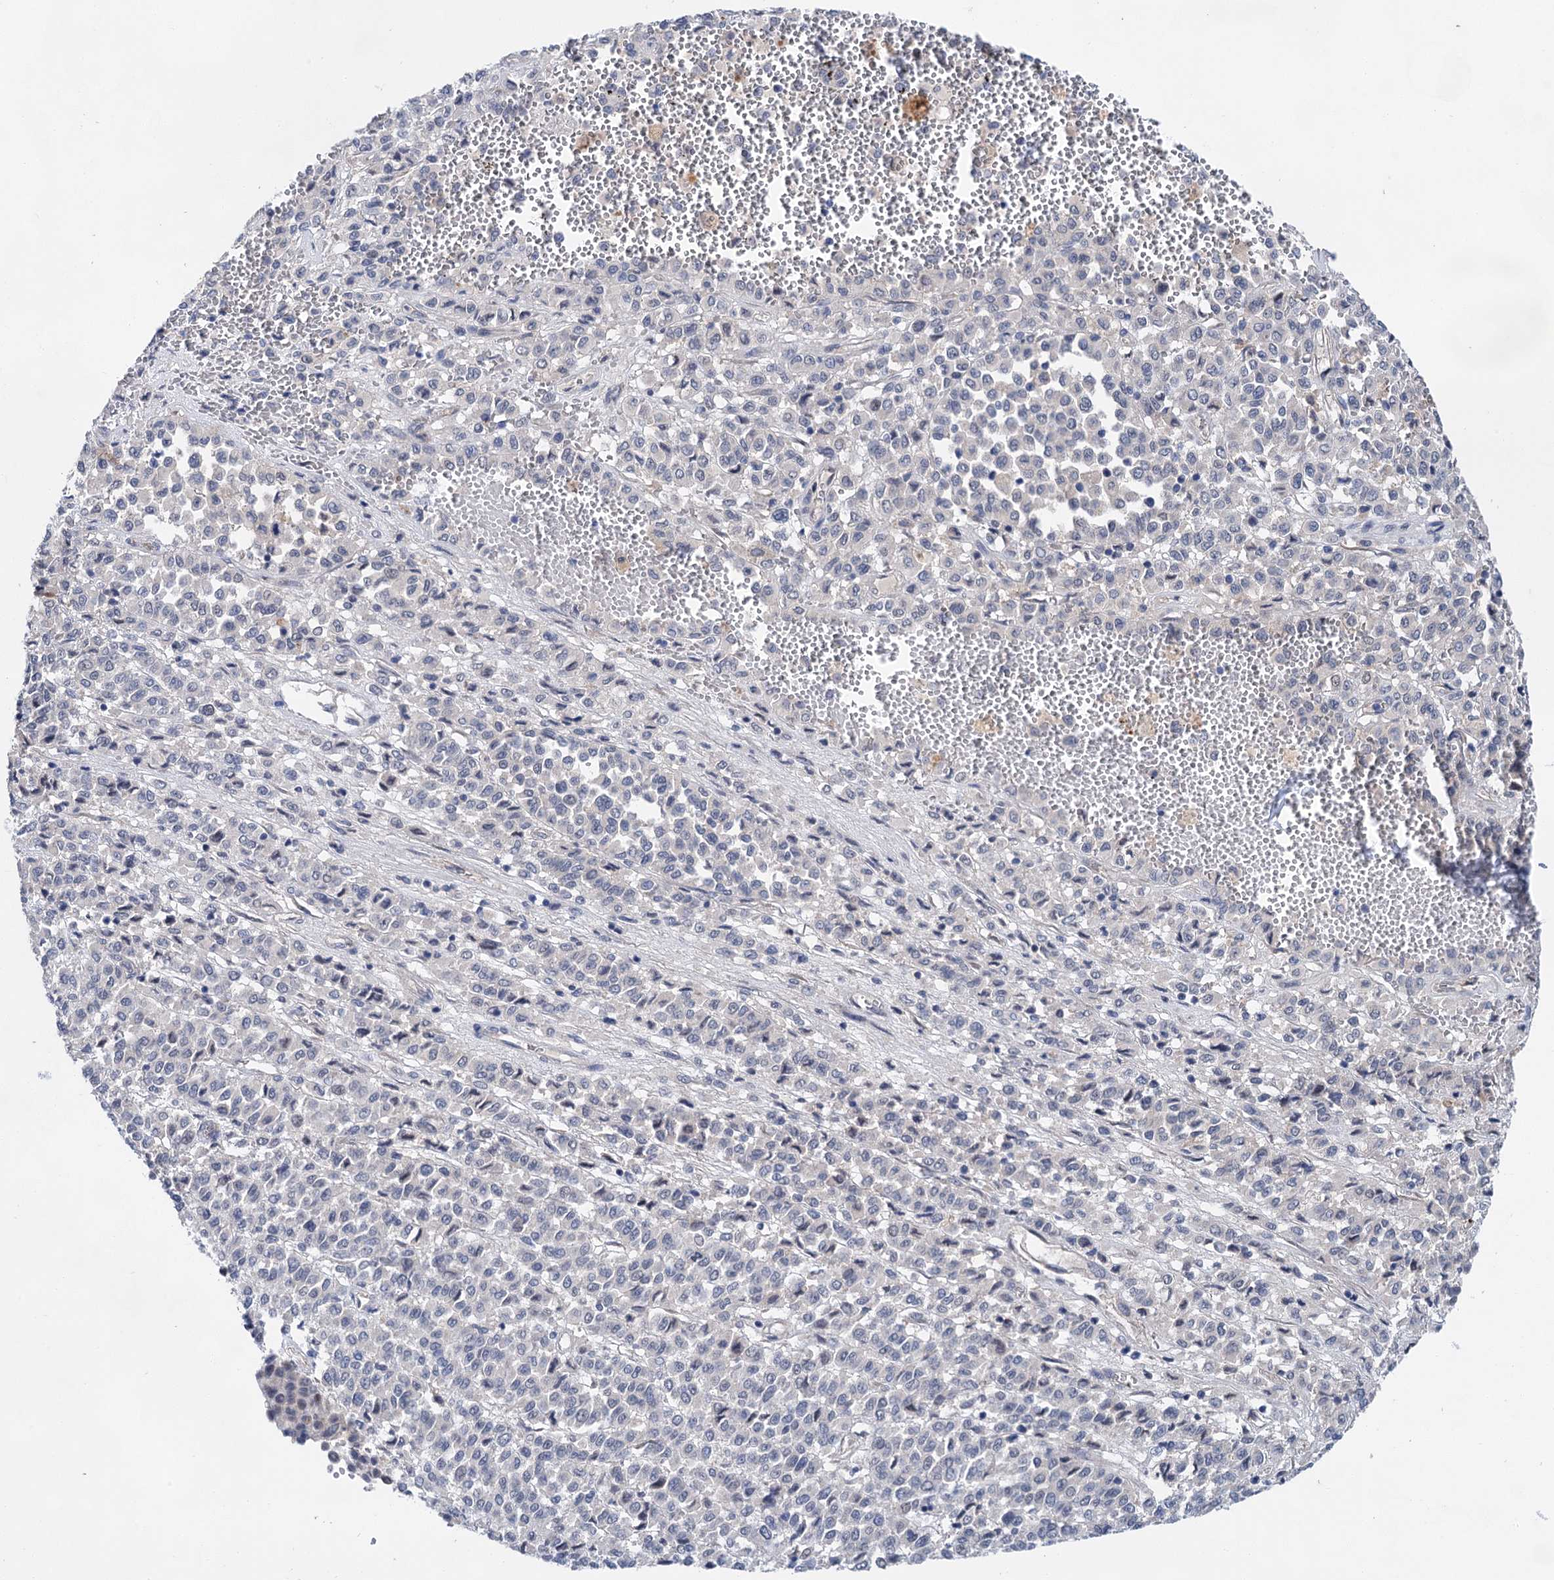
{"staining": {"intensity": "negative", "quantity": "none", "location": "none"}, "tissue": "melanoma", "cell_type": "Tumor cells", "image_type": "cancer", "snomed": [{"axis": "morphology", "description": "Malignant melanoma, Metastatic site"}, {"axis": "topography", "description": "Pancreas"}], "caption": "Human melanoma stained for a protein using IHC displays no positivity in tumor cells.", "gene": "MORN3", "patient": {"sex": "female", "age": 30}}